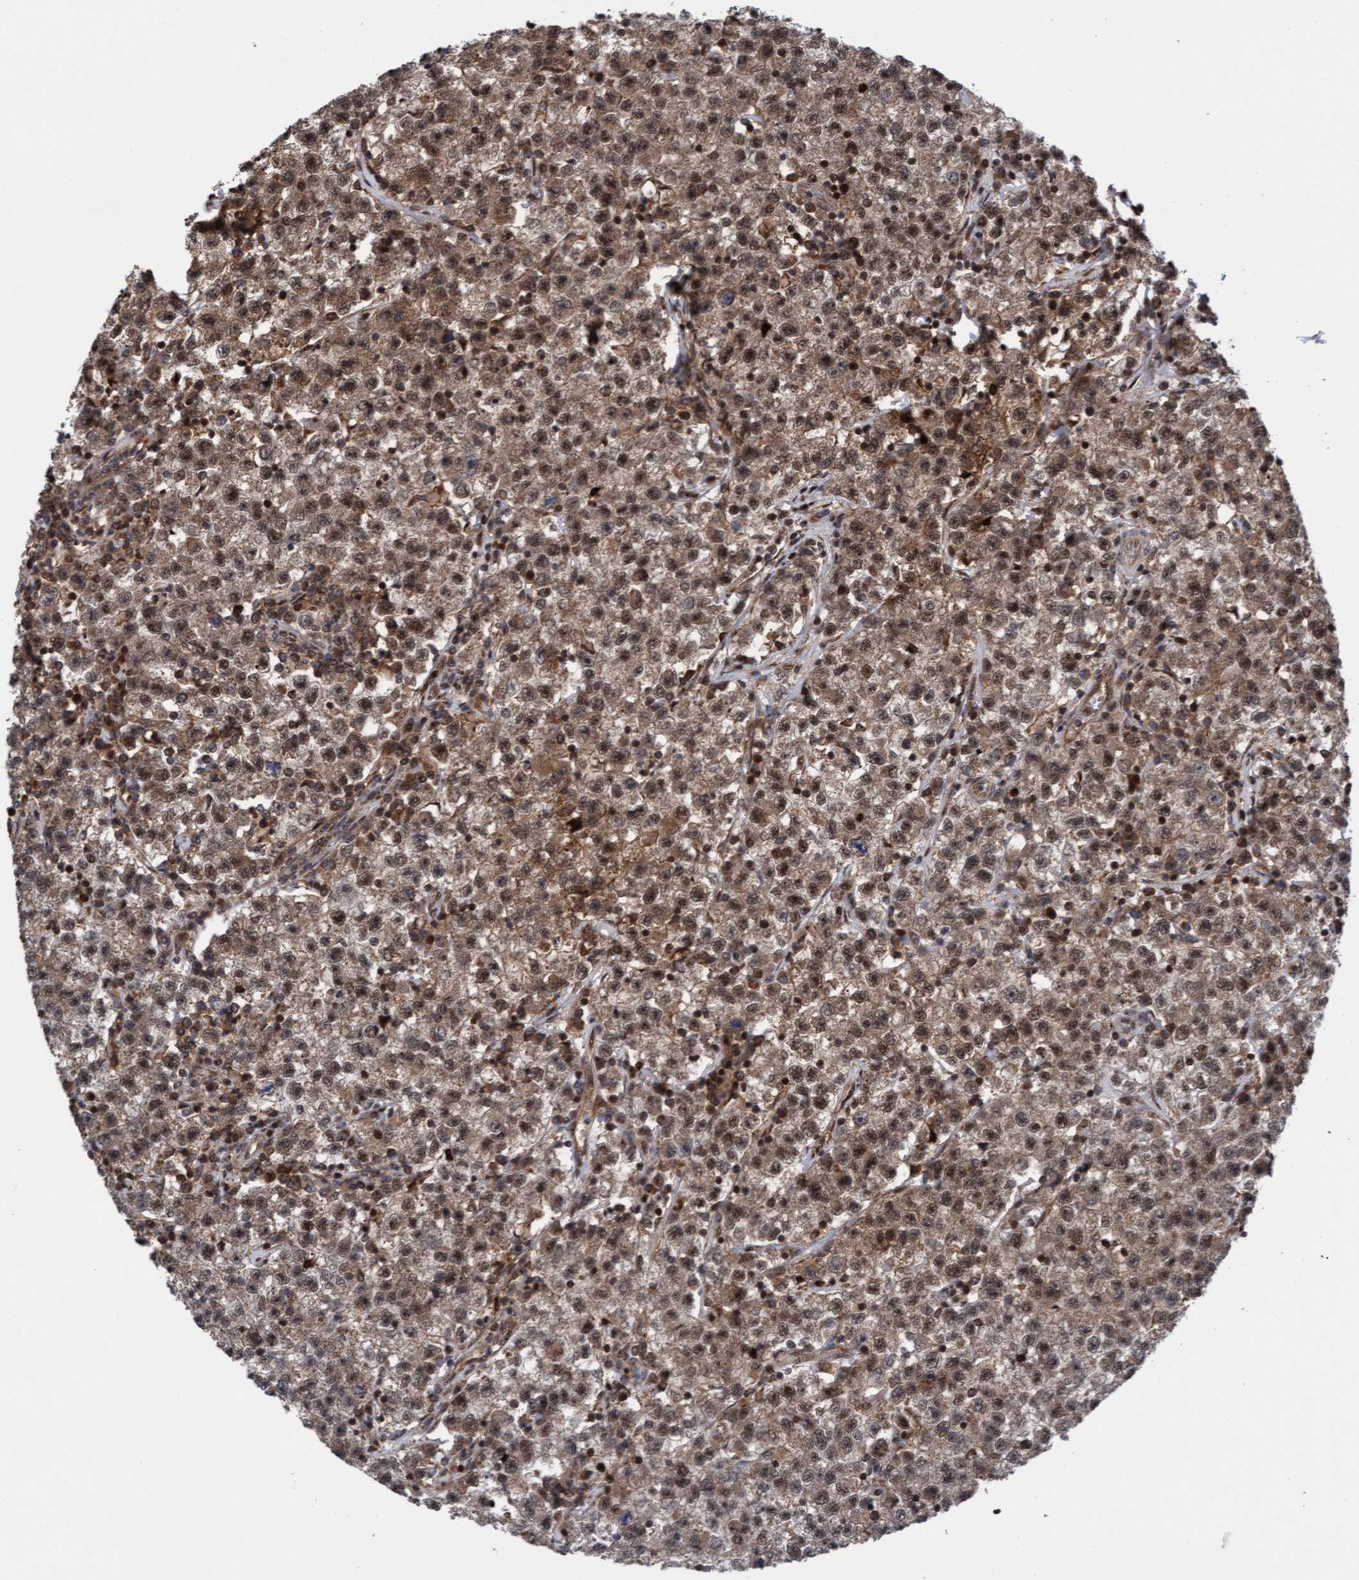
{"staining": {"intensity": "moderate", "quantity": ">75%", "location": "cytoplasmic/membranous,nuclear"}, "tissue": "testis cancer", "cell_type": "Tumor cells", "image_type": "cancer", "snomed": [{"axis": "morphology", "description": "Seminoma, NOS"}, {"axis": "topography", "description": "Testis"}], "caption": "A medium amount of moderate cytoplasmic/membranous and nuclear expression is present in approximately >75% of tumor cells in testis seminoma tissue.", "gene": "ITFG1", "patient": {"sex": "male", "age": 22}}